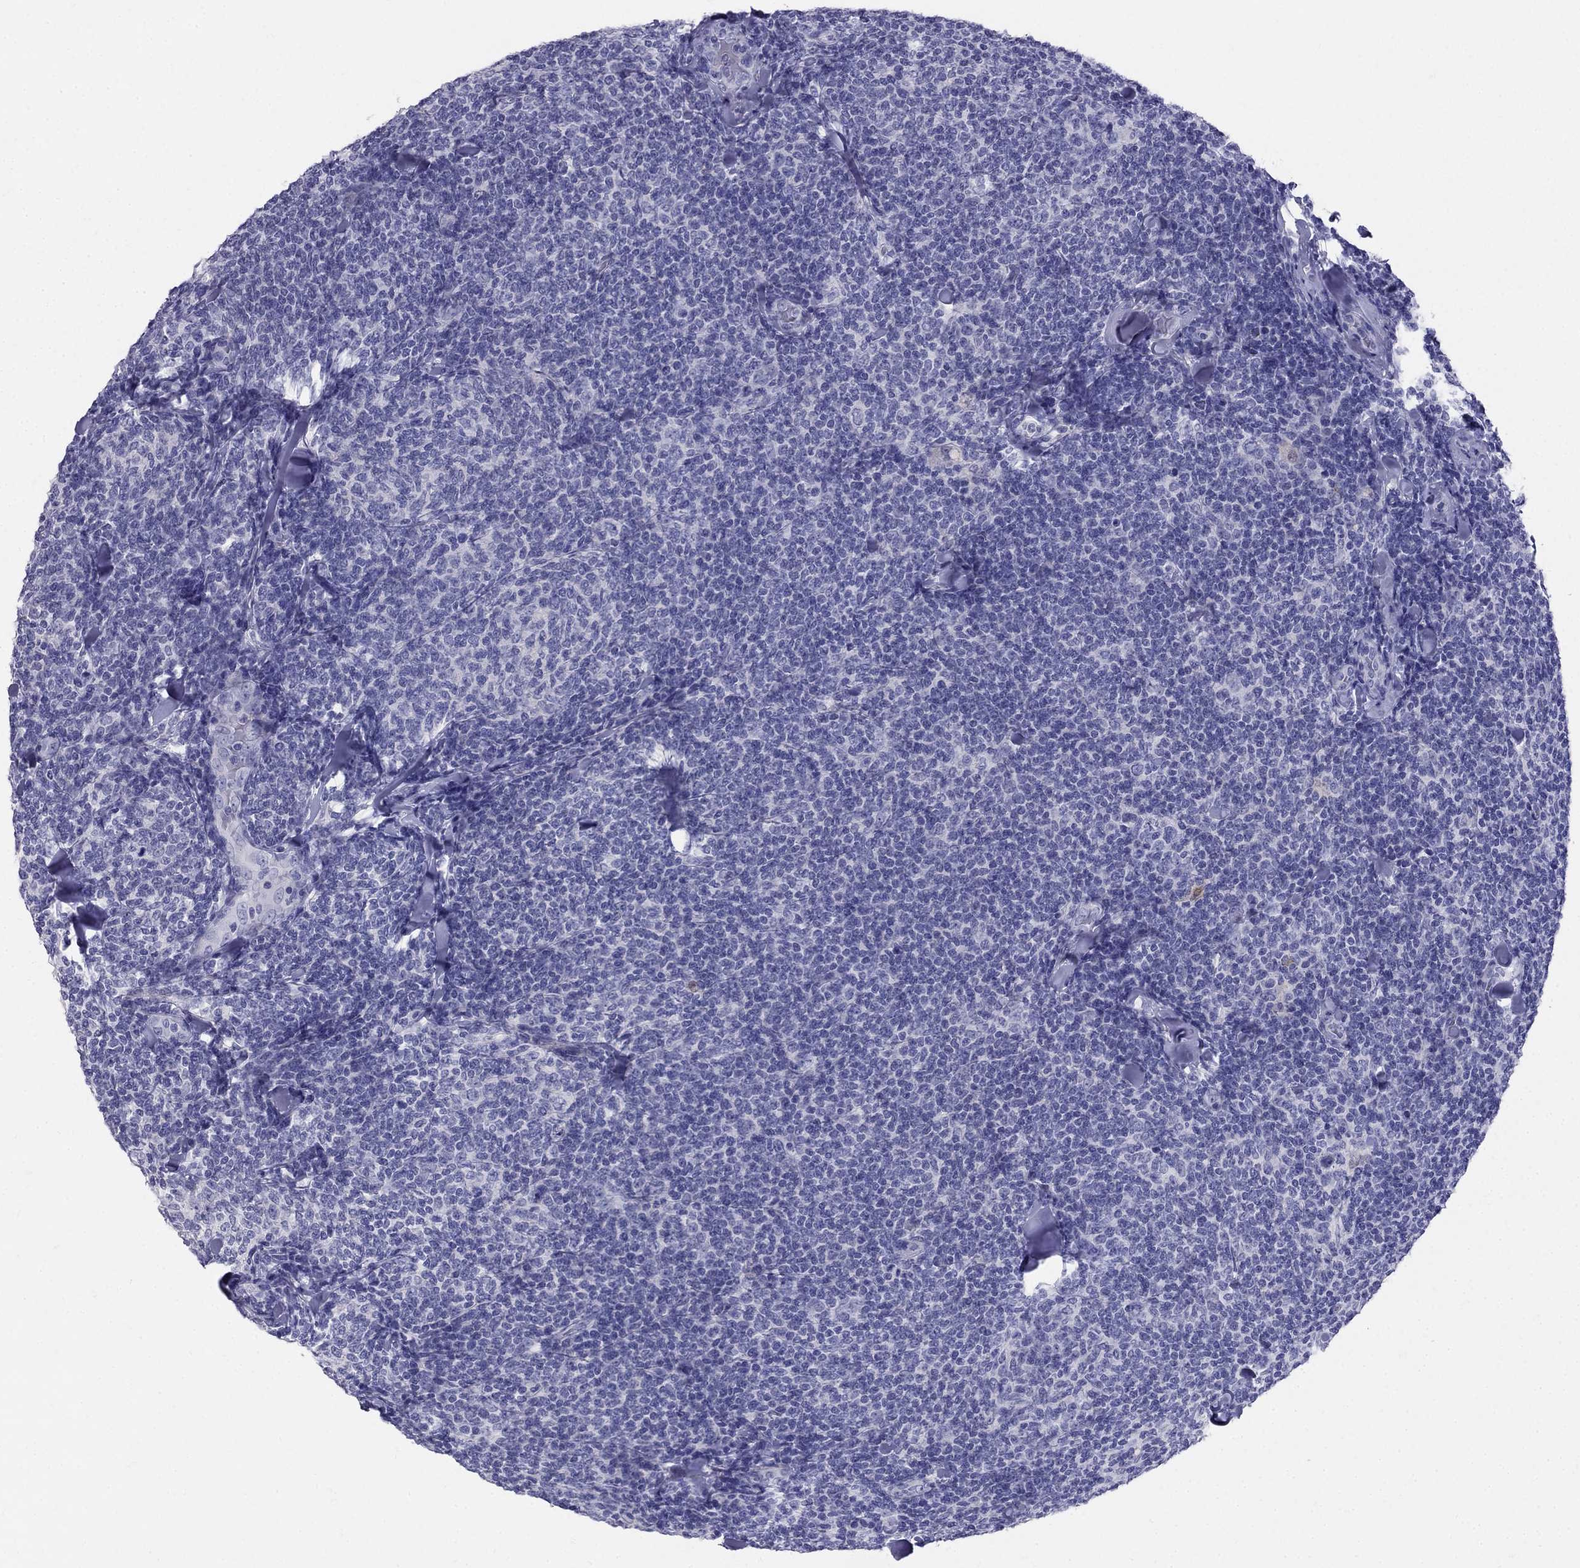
{"staining": {"intensity": "negative", "quantity": "none", "location": "none"}, "tissue": "lymphoma", "cell_type": "Tumor cells", "image_type": "cancer", "snomed": [{"axis": "morphology", "description": "Malignant lymphoma, non-Hodgkin's type, Low grade"}, {"axis": "topography", "description": "Lymph node"}], "caption": "Histopathology image shows no significant protein staining in tumor cells of lymphoma.", "gene": "RFLNA", "patient": {"sex": "female", "age": 56}}